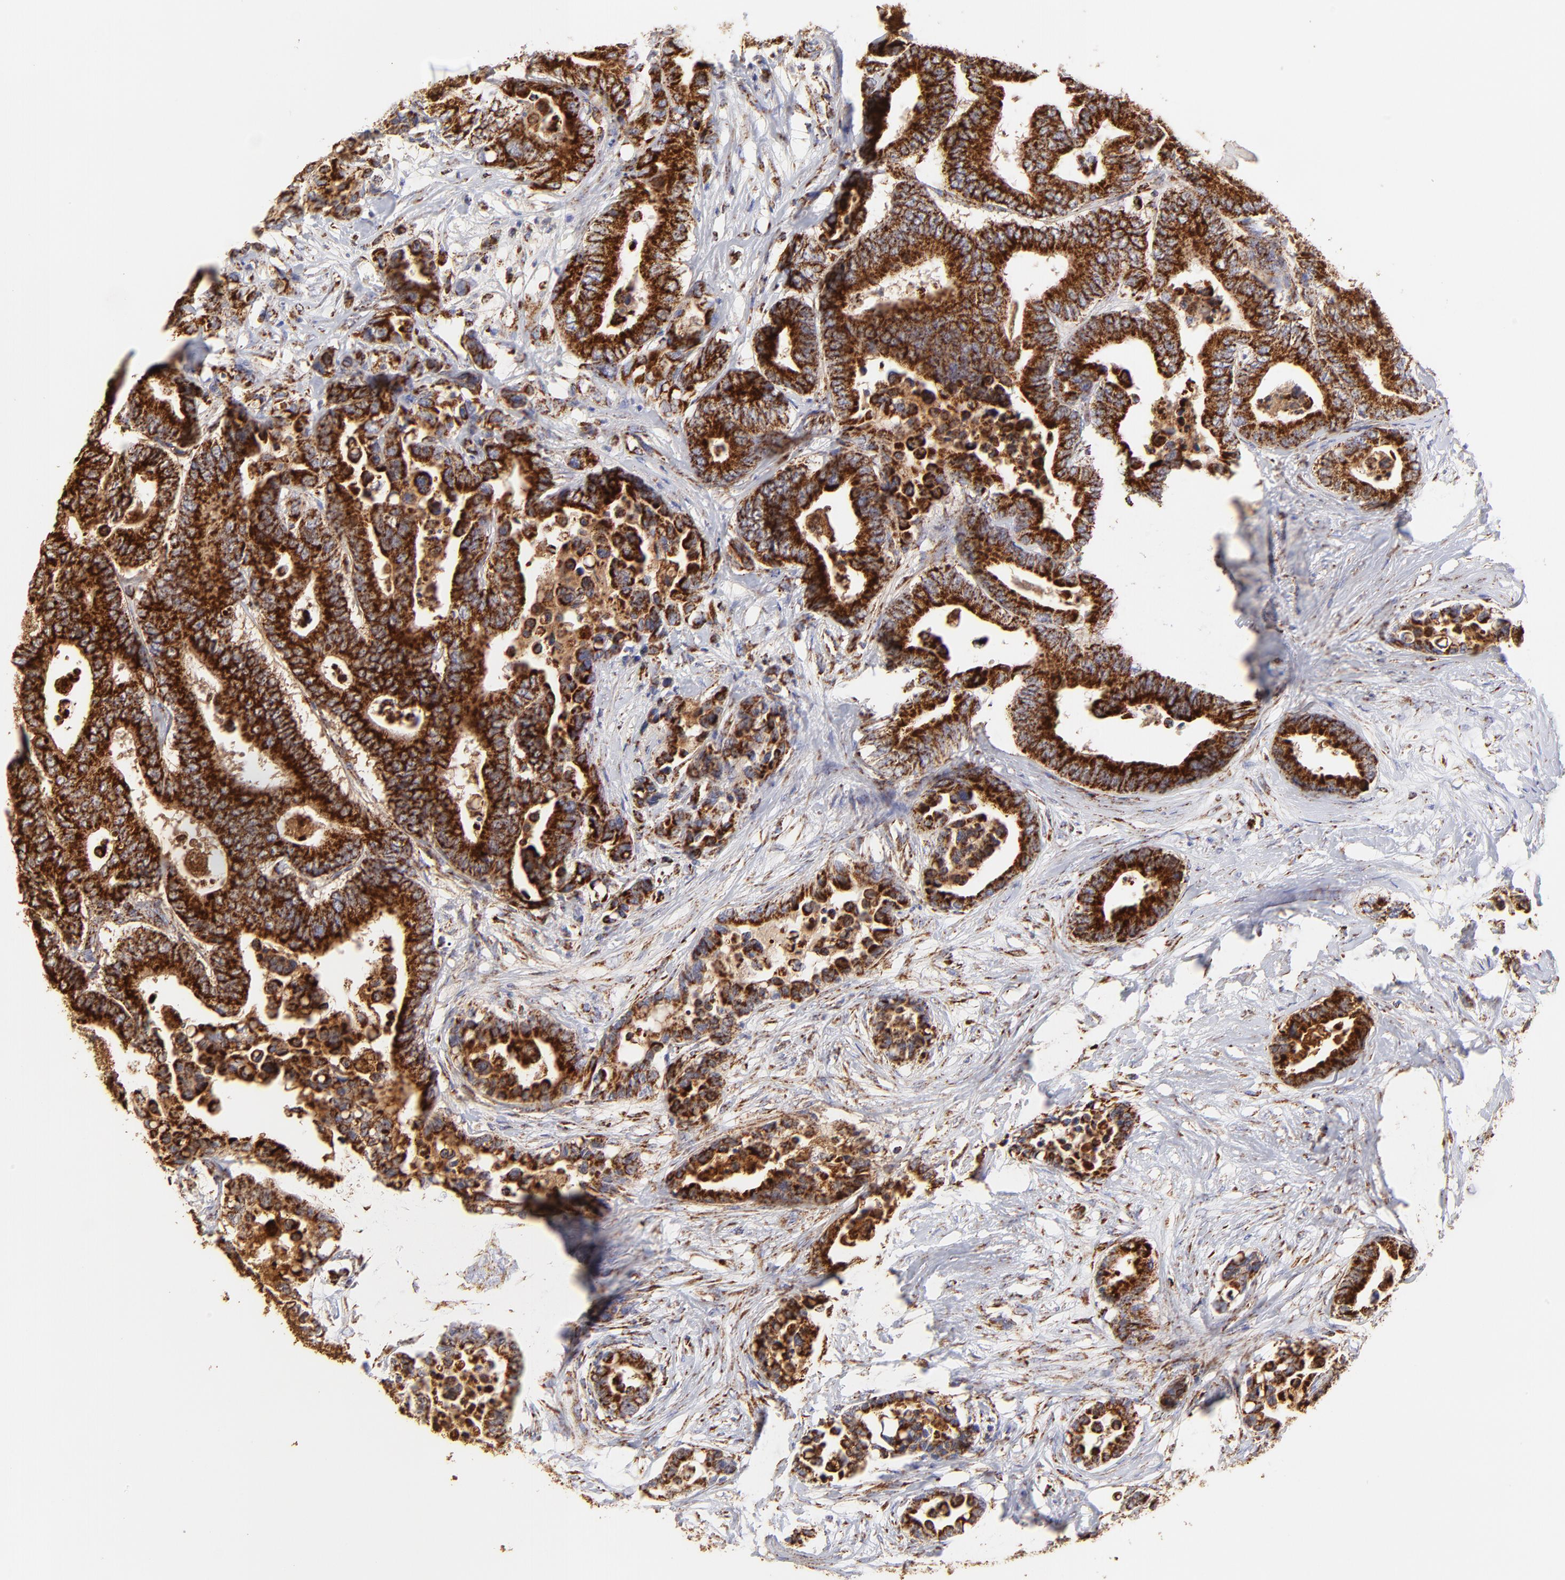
{"staining": {"intensity": "strong", "quantity": ">75%", "location": "cytoplasmic/membranous"}, "tissue": "colorectal cancer", "cell_type": "Tumor cells", "image_type": "cancer", "snomed": [{"axis": "morphology", "description": "Adenocarcinoma, NOS"}, {"axis": "topography", "description": "Colon"}], "caption": "An image of colorectal cancer stained for a protein displays strong cytoplasmic/membranous brown staining in tumor cells. The staining was performed using DAB (3,3'-diaminobenzidine), with brown indicating positive protein expression. Nuclei are stained blue with hematoxylin.", "gene": "ECH1", "patient": {"sex": "male", "age": 82}}